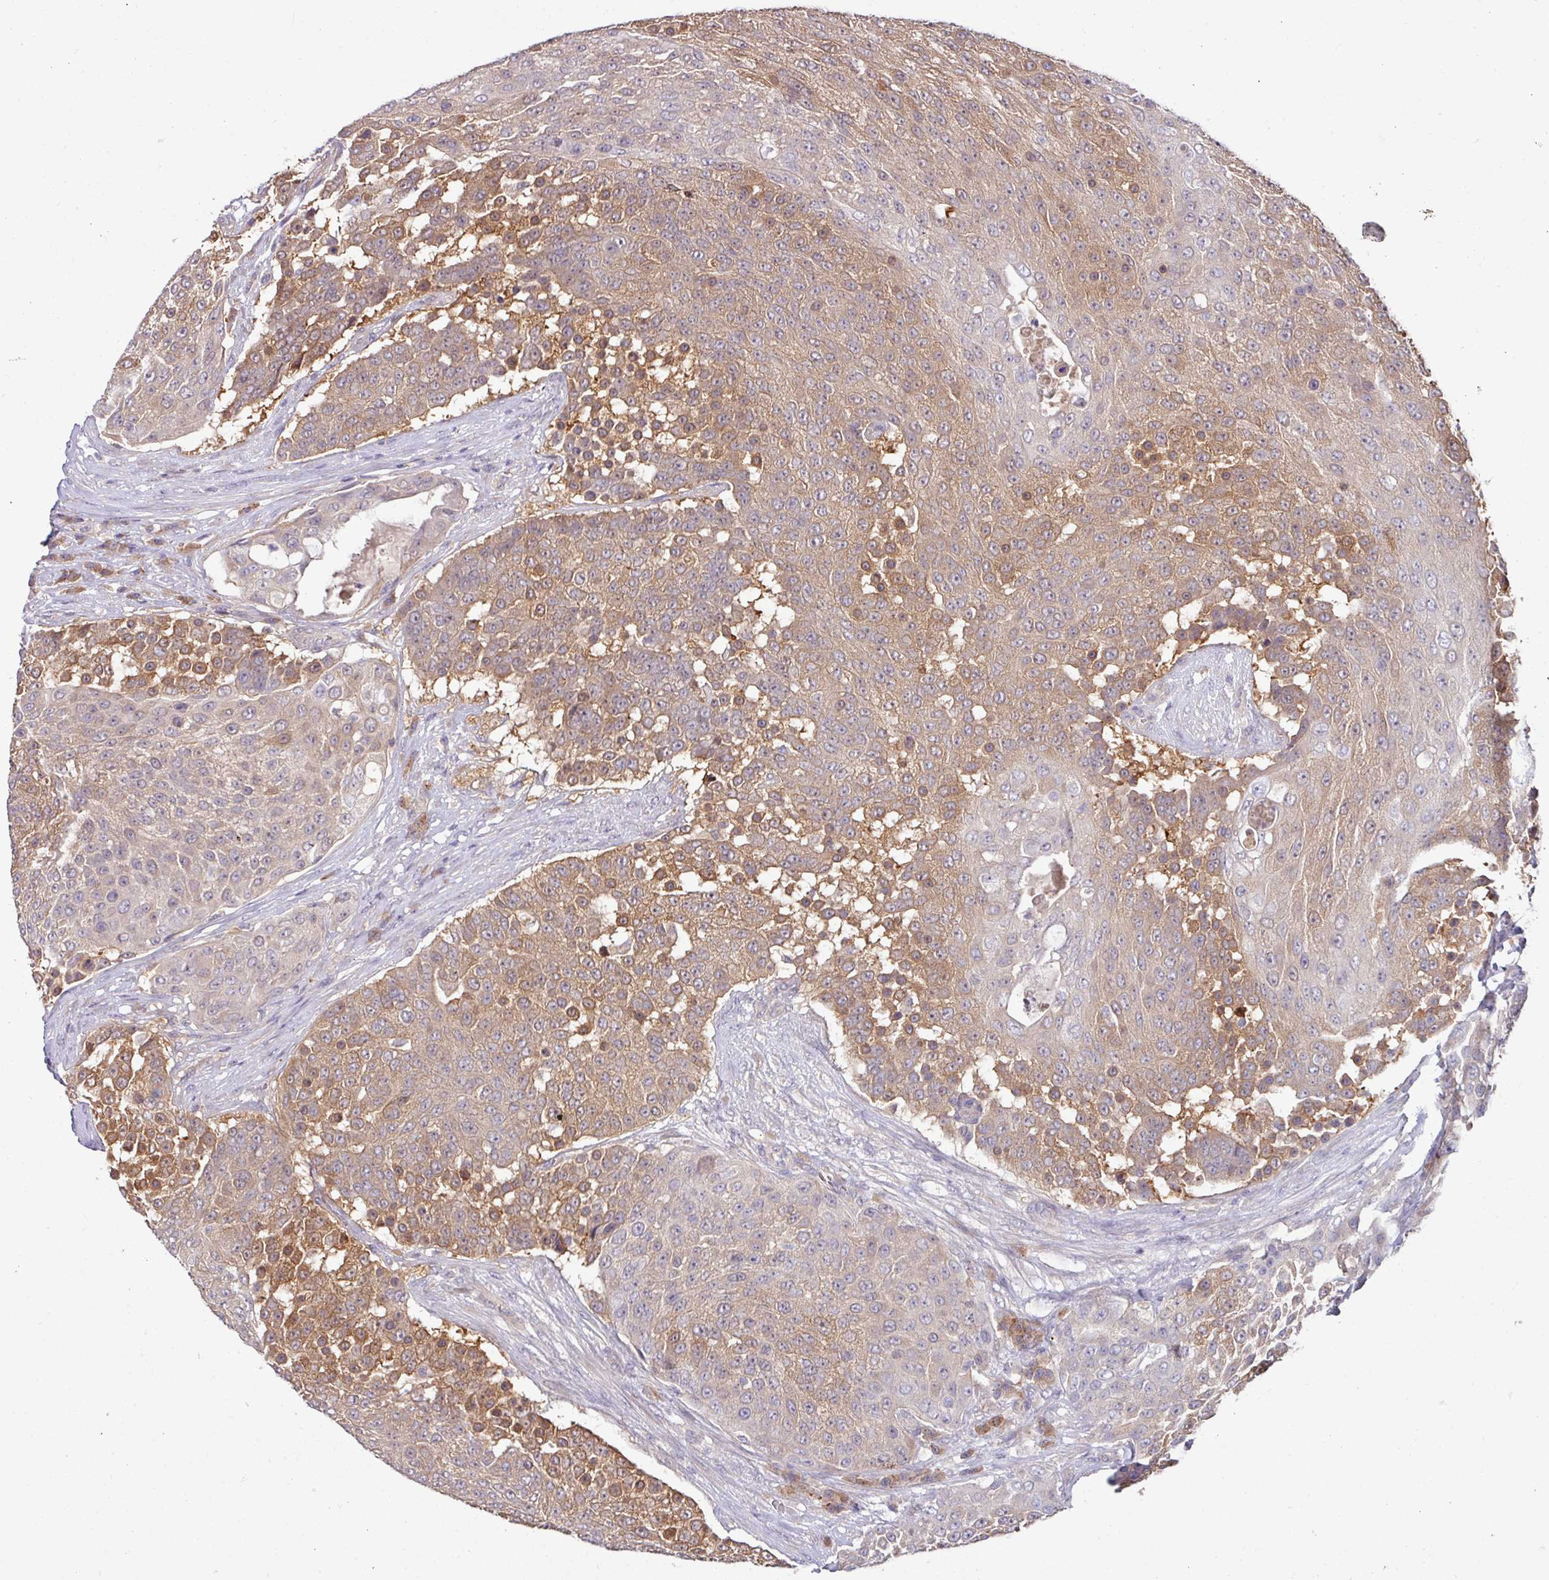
{"staining": {"intensity": "moderate", "quantity": "25%-75%", "location": "cytoplasmic/membranous"}, "tissue": "urothelial cancer", "cell_type": "Tumor cells", "image_type": "cancer", "snomed": [{"axis": "morphology", "description": "Urothelial carcinoma, High grade"}, {"axis": "topography", "description": "Urinary bladder"}], "caption": "Urothelial cancer stained for a protein (brown) shows moderate cytoplasmic/membranous positive expression in about 25%-75% of tumor cells.", "gene": "SLAMF6", "patient": {"sex": "female", "age": 63}}